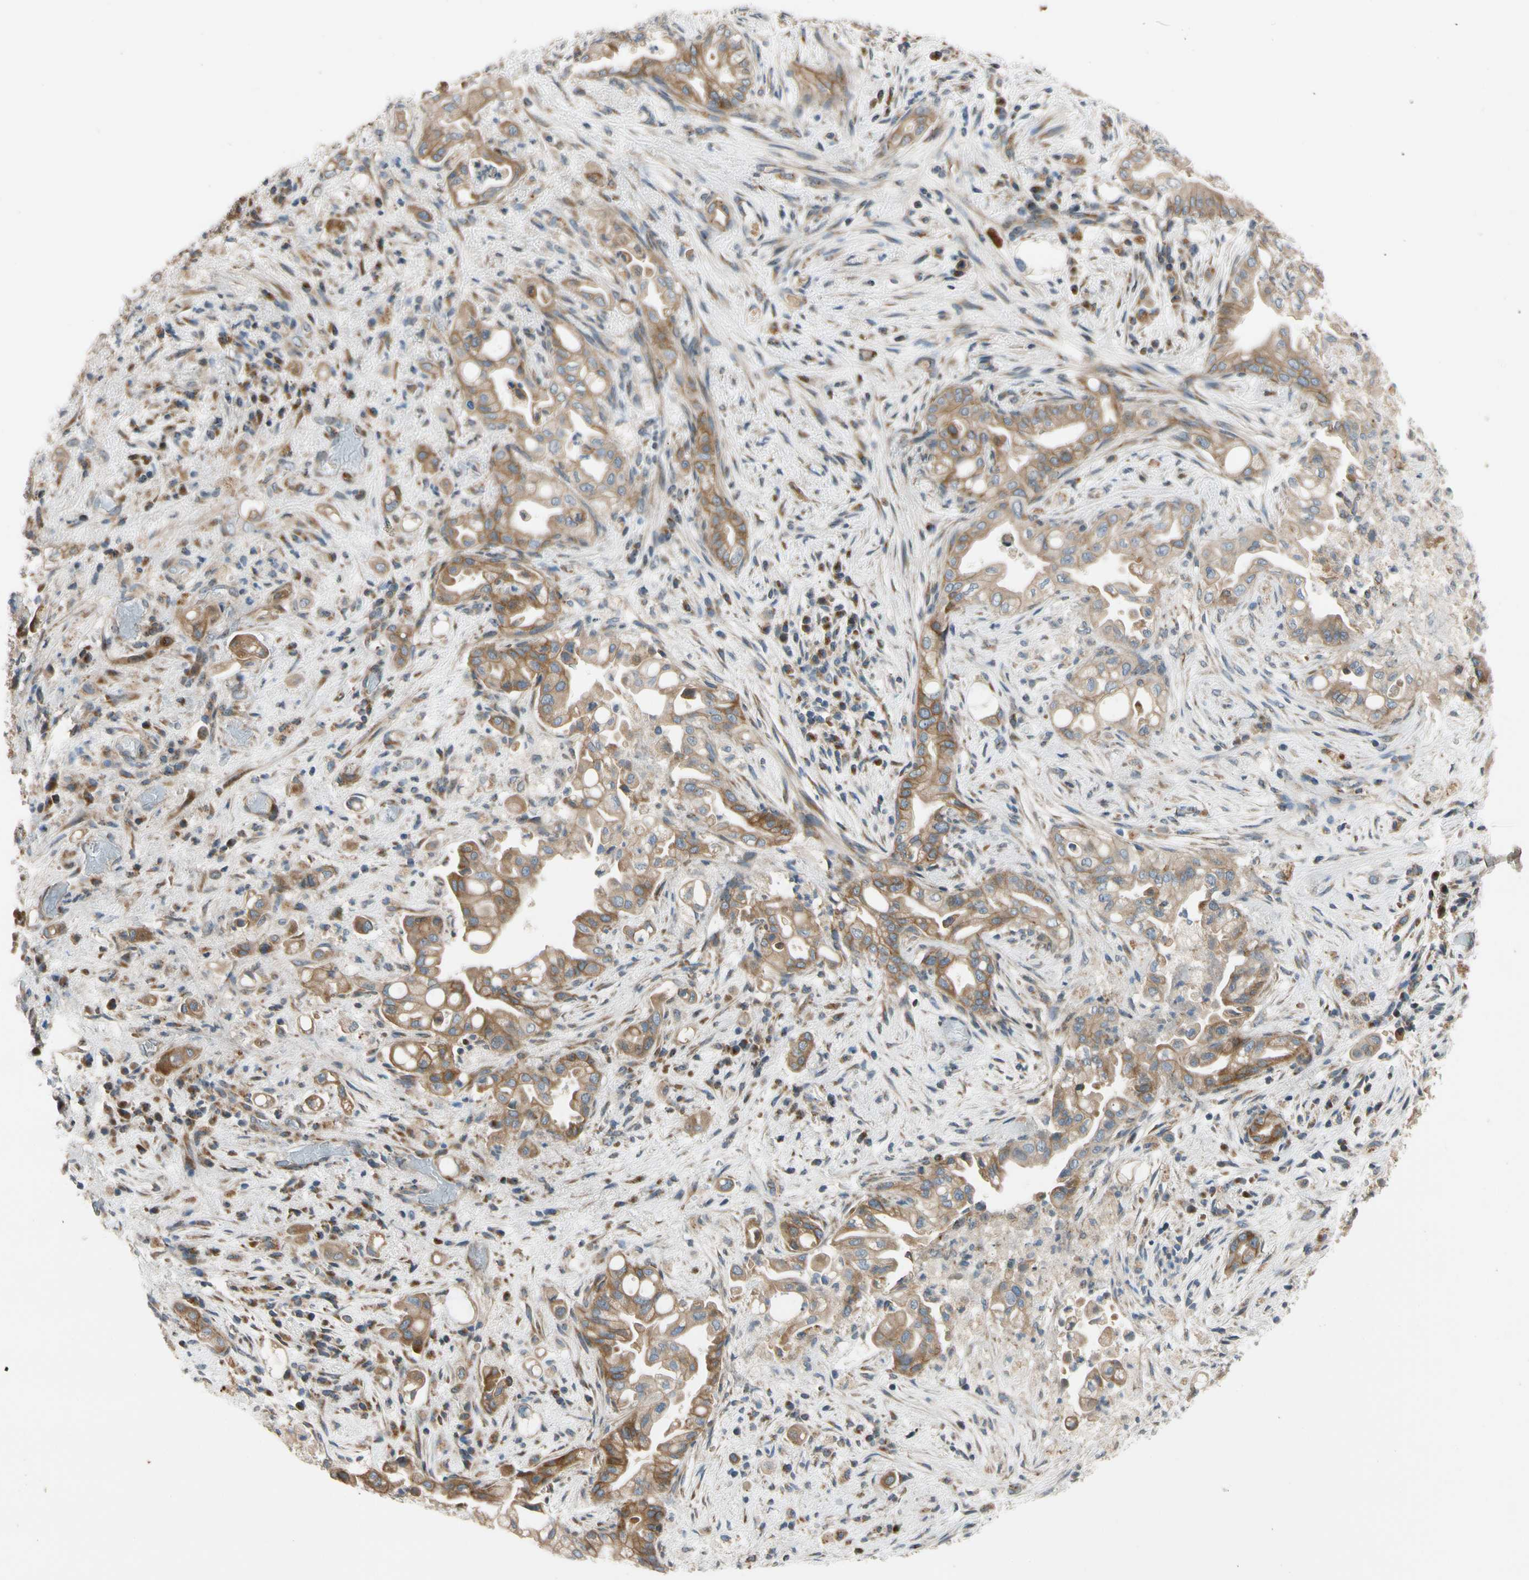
{"staining": {"intensity": "moderate", "quantity": ">75%", "location": "cytoplasmic/membranous"}, "tissue": "liver cancer", "cell_type": "Tumor cells", "image_type": "cancer", "snomed": [{"axis": "morphology", "description": "Cholangiocarcinoma"}, {"axis": "topography", "description": "Liver"}], "caption": "This micrograph shows immunohistochemistry staining of human liver cancer (cholangiocarcinoma), with medium moderate cytoplasmic/membranous staining in approximately >75% of tumor cells.", "gene": "MST1R", "patient": {"sex": "female", "age": 68}}